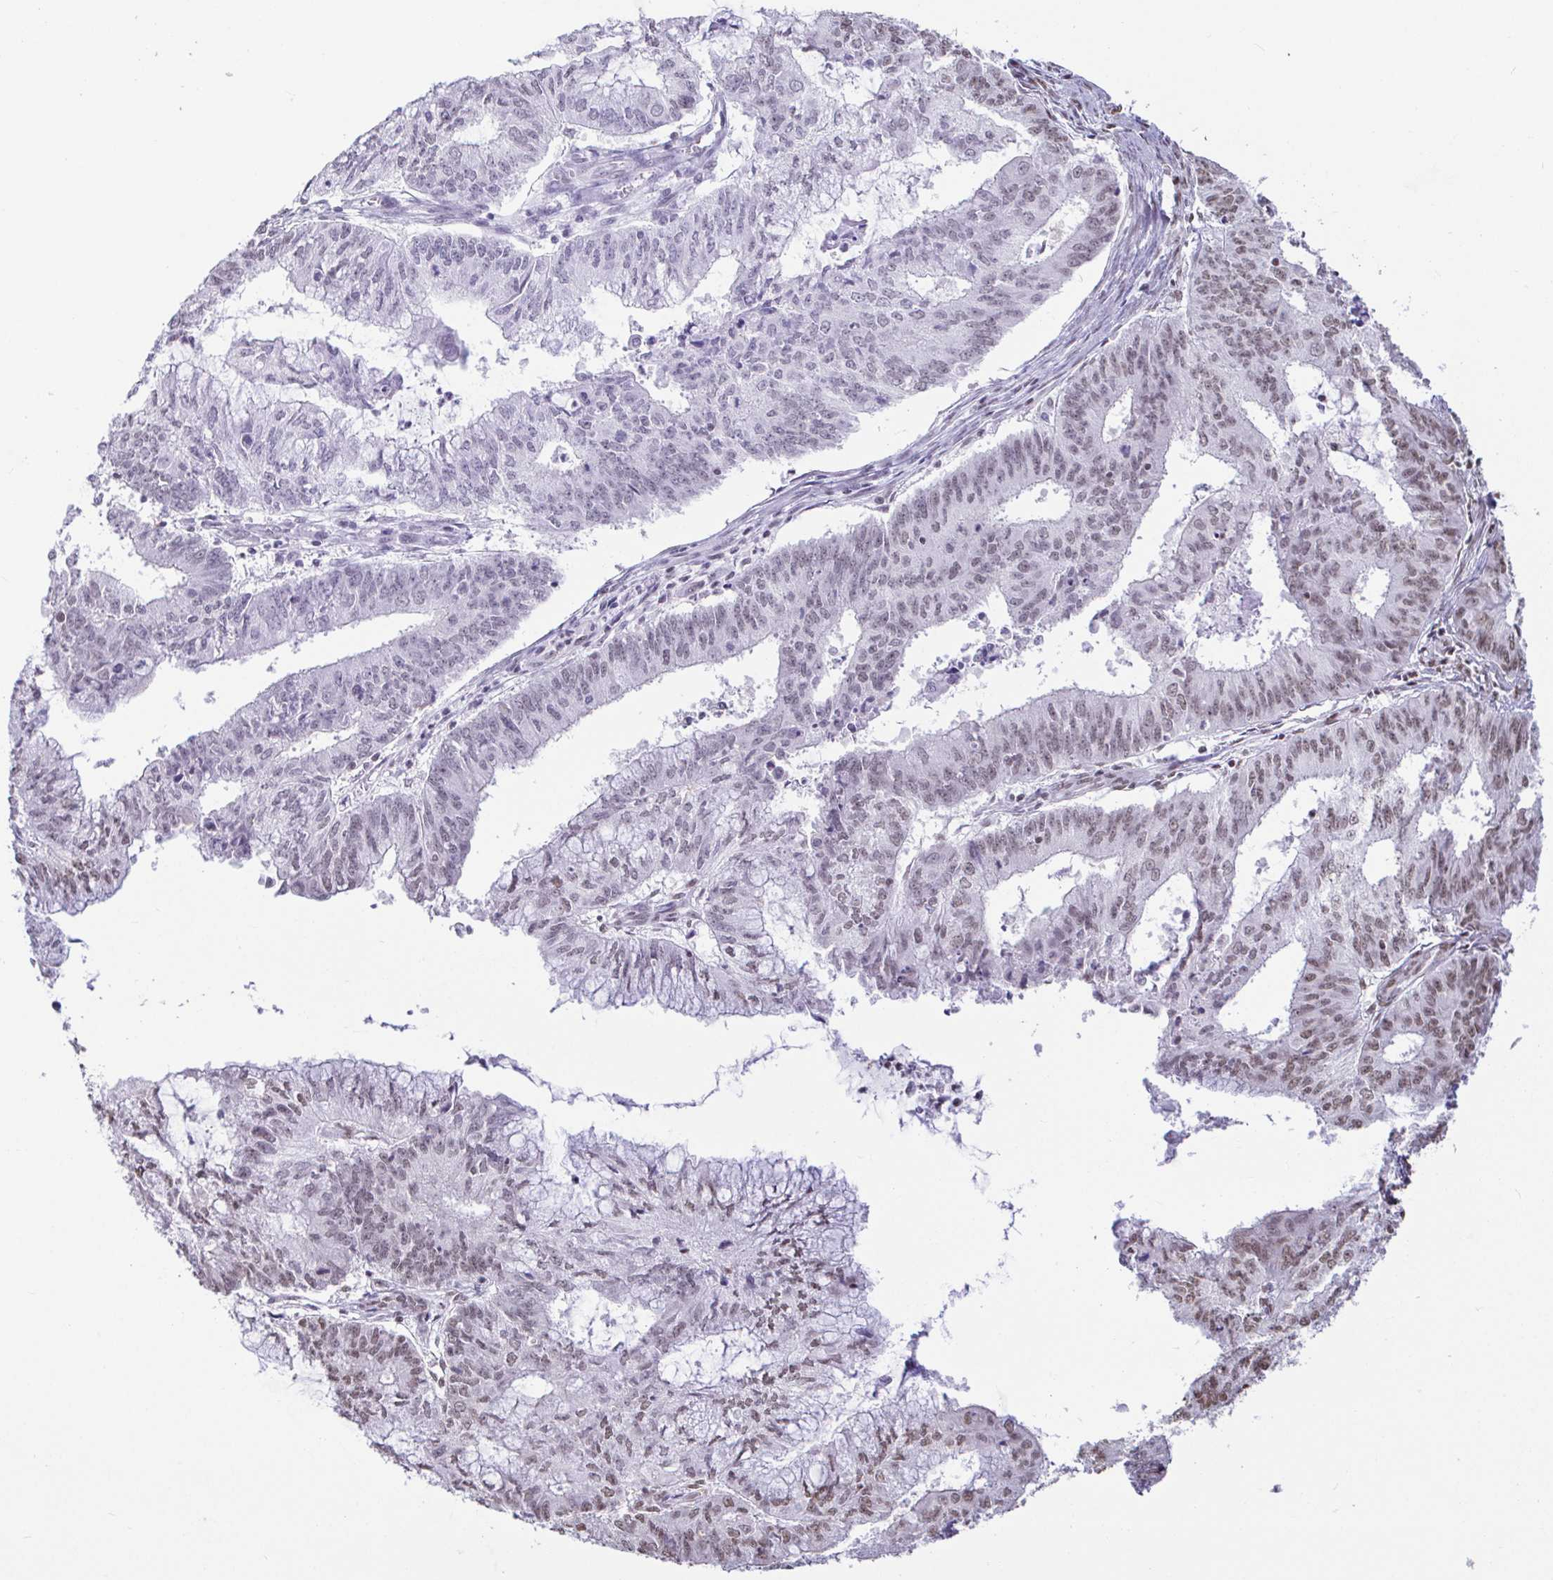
{"staining": {"intensity": "moderate", "quantity": "25%-75%", "location": "nuclear"}, "tissue": "endometrial cancer", "cell_type": "Tumor cells", "image_type": "cancer", "snomed": [{"axis": "morphology", "description": "Adenocarcinoma, NOS"}, {"axis": "topography", "description": "Endometrium"}], "caption": "High-power microscopy captured an immunohistochemistry (IHC) micrograph of adenocarcinoma (endometrial), revealing moderate nuclear positivity in approximately 25%-75% of tumor cells. The staining is performed using DAB brown chromogen to label protein expression. The nuclei are counter-stained blue using hematoxylin.", "gene": "SP3", "patient": {"sex": "female", "age": 61}}